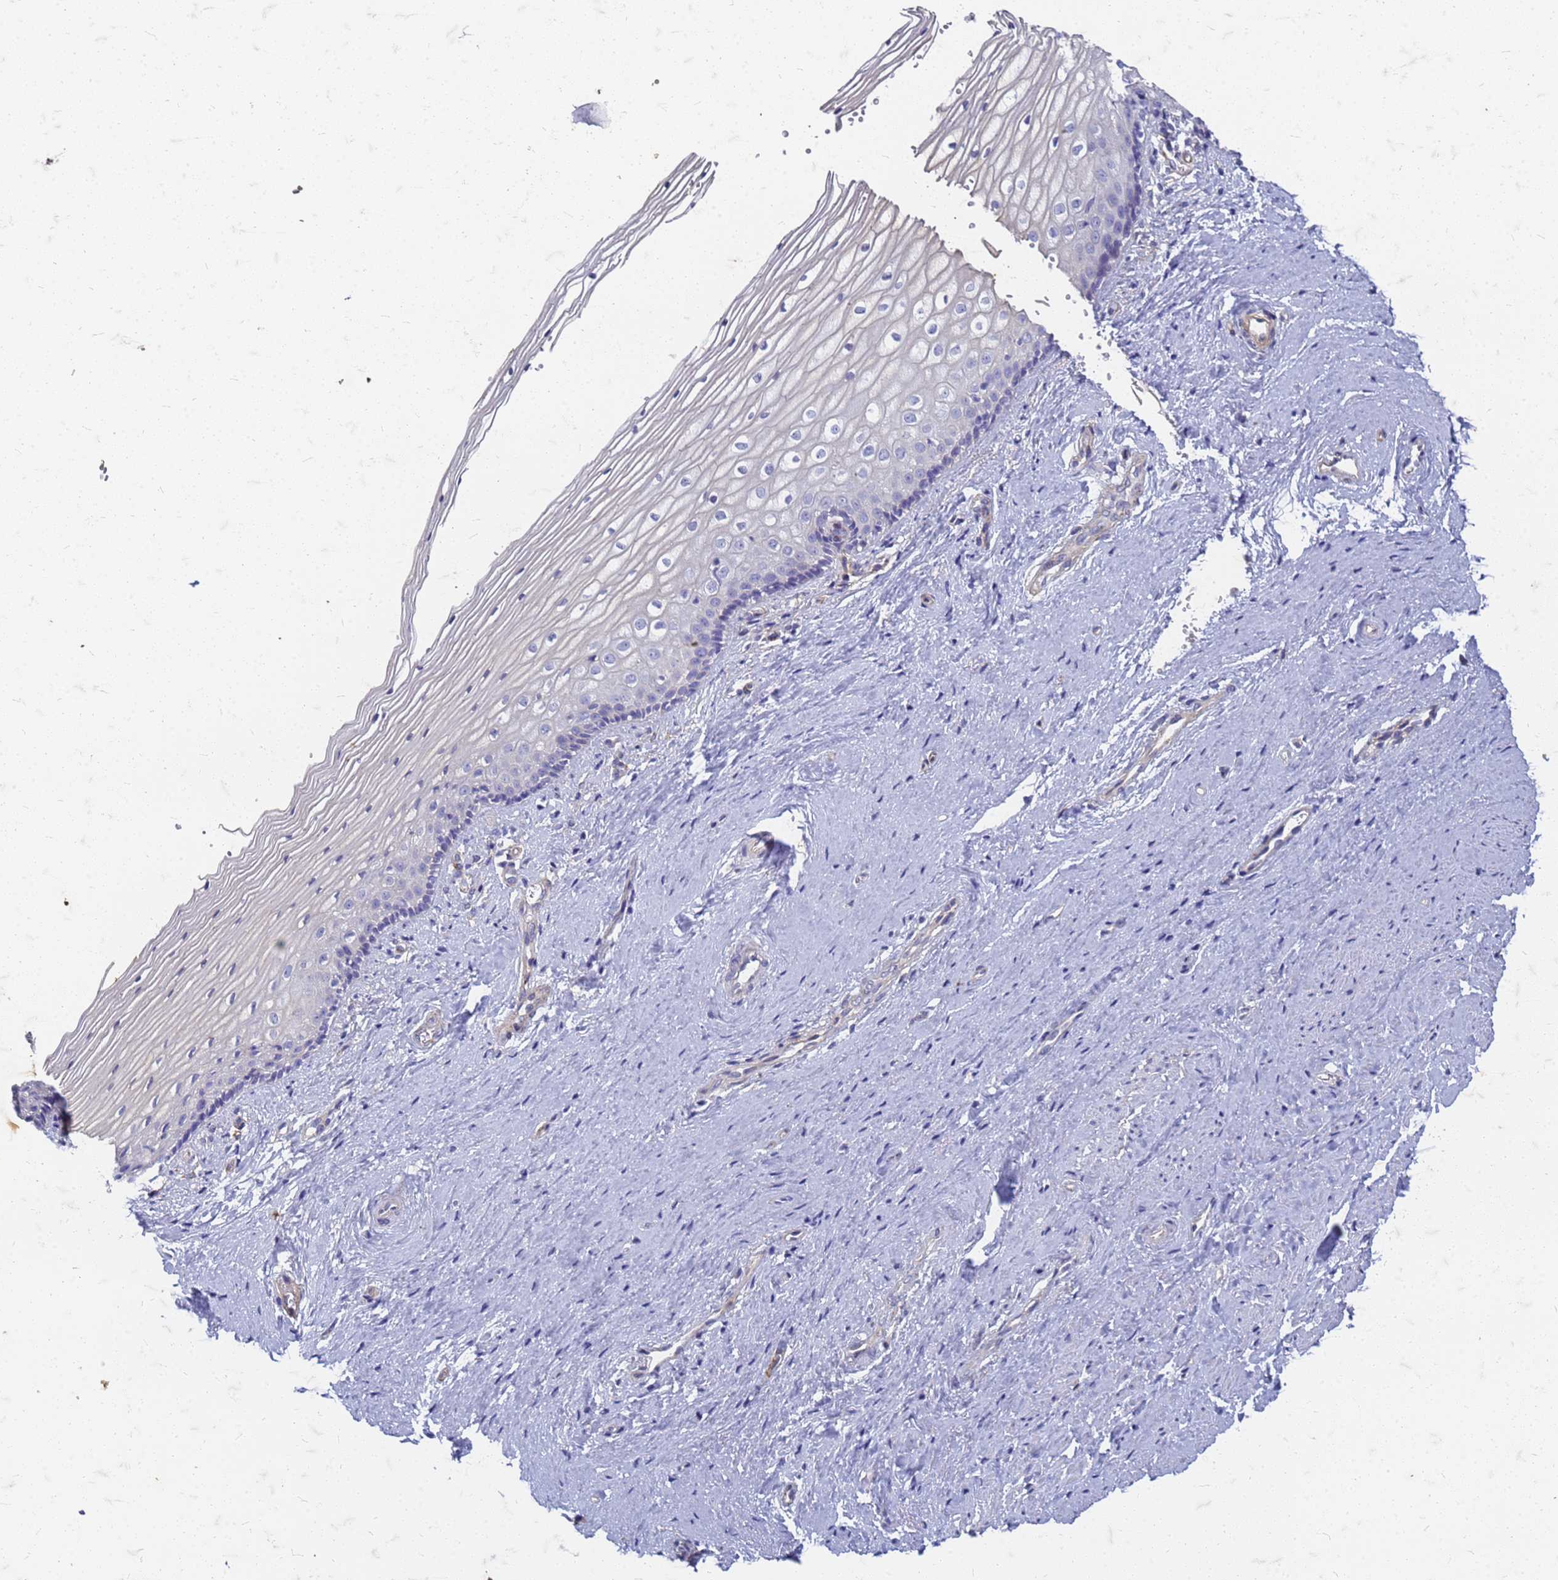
{"staining": {"intensity": "negative", "quantity": "none", "location": "none"}, "tissue": "vagina", "cell_type": "Squamous epithelial cells", "image_type": "normal", "snomed": [{"axis": "morphology", "description": "Normal tissue, NOS"}, {"axis": "topography", "description": "Vagina"}], "caption": "This is a micrograph of IHC staining of unremarkable vagina, which shows no expression in squamous epithelial cells.", "gene": "TRIM64B", "patient": {"sex": "female", "age": 46}}